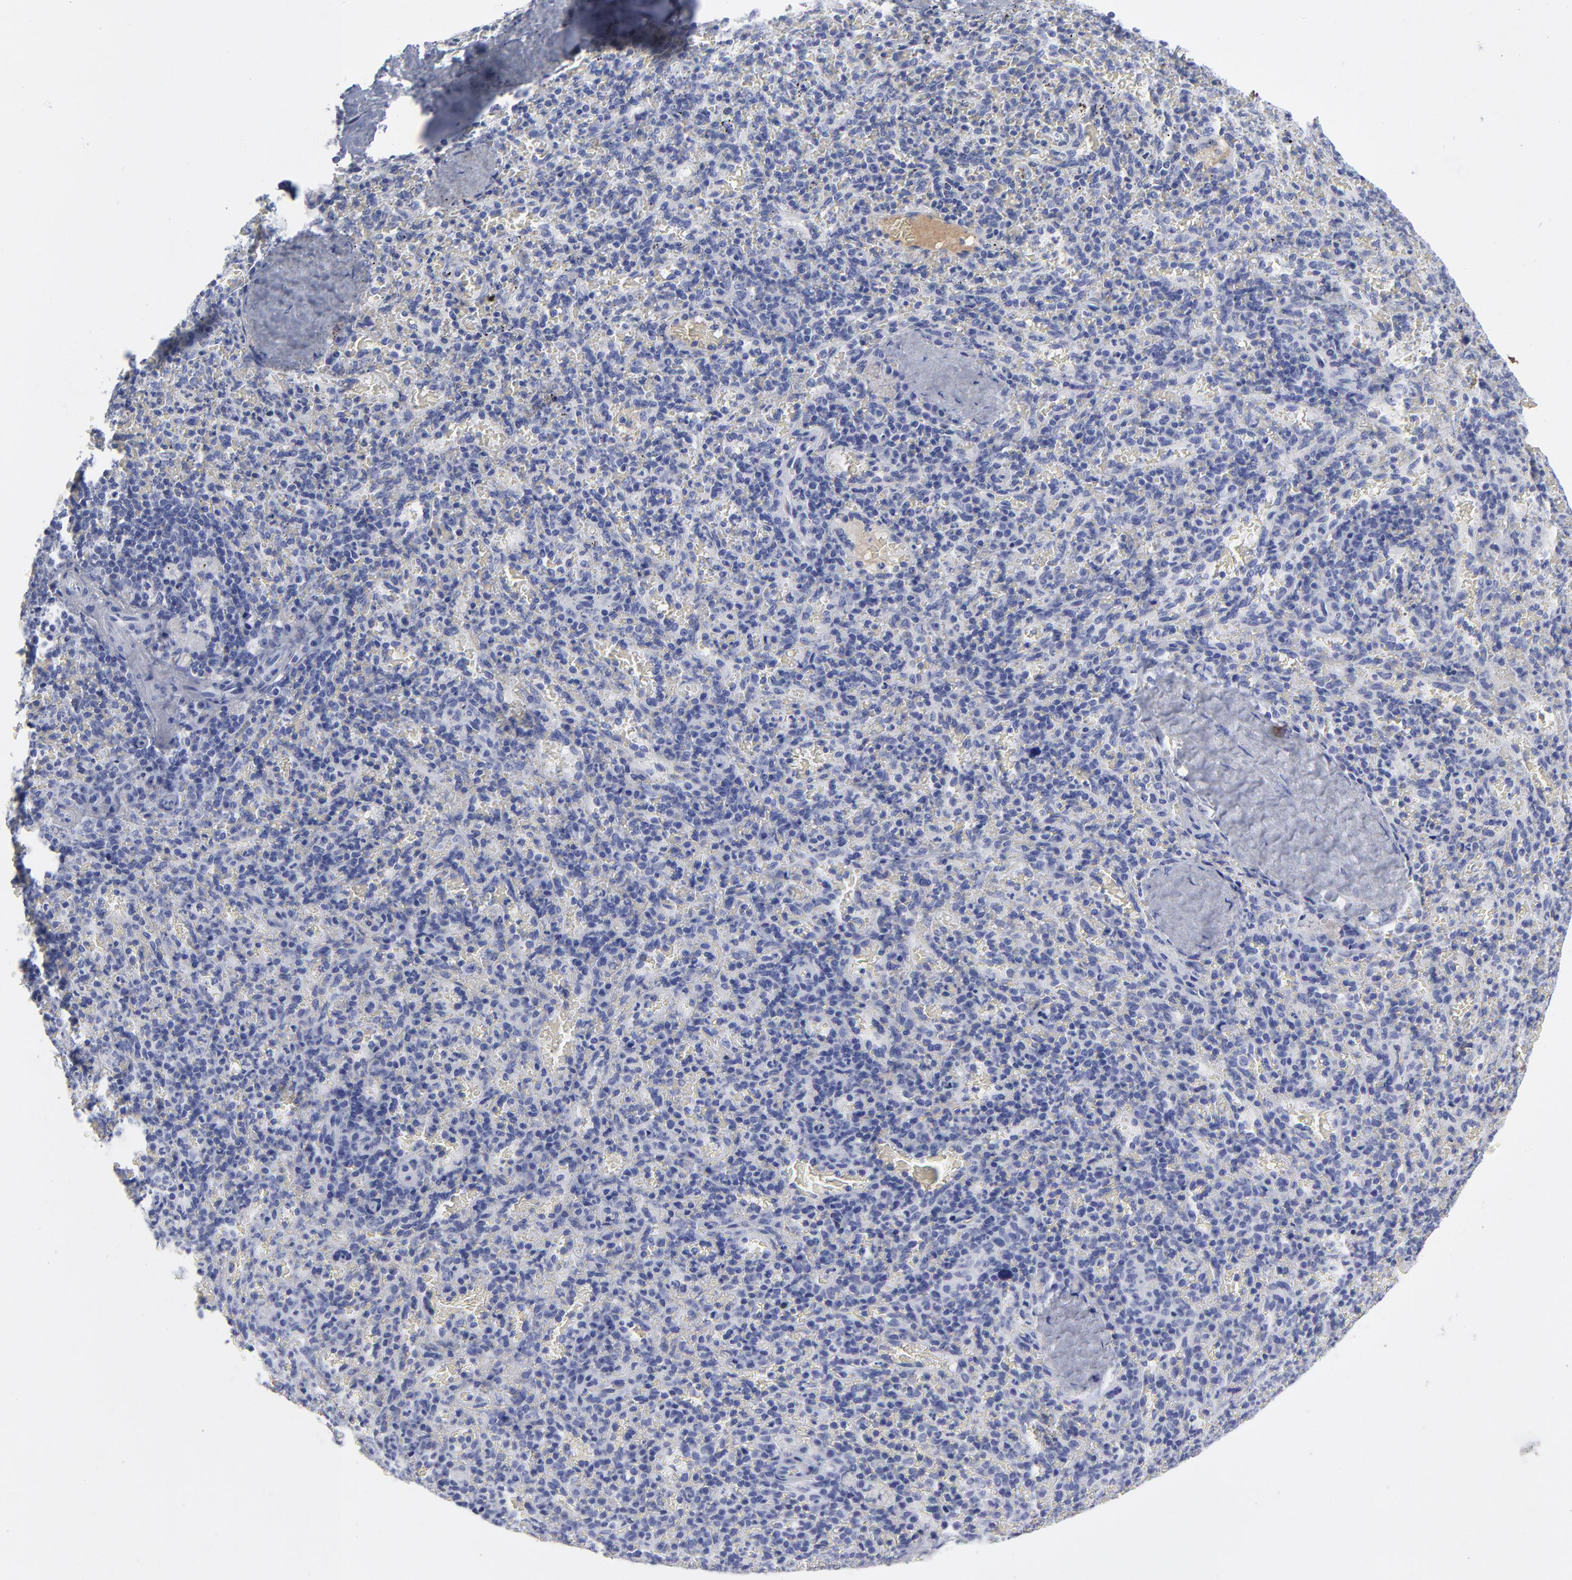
{"staining": {"intensity": "negative", "quantity": "none", "location": "none"}, "tissue": "spleen", "cell_type": "Cells in red pulp", "image_type": "normal", "snomed": [{"axis": "morphology", "description": "Normal tissue, NOS"}, {"axis": "topography", "description": "Spleen"}], "caption": "DAB immunohistochemical staining of unremarkable spleen demonstrates no significant staining in cells in red pulp.", "gene": "DCN", "patient": {"sex": "female", "age": 50}}